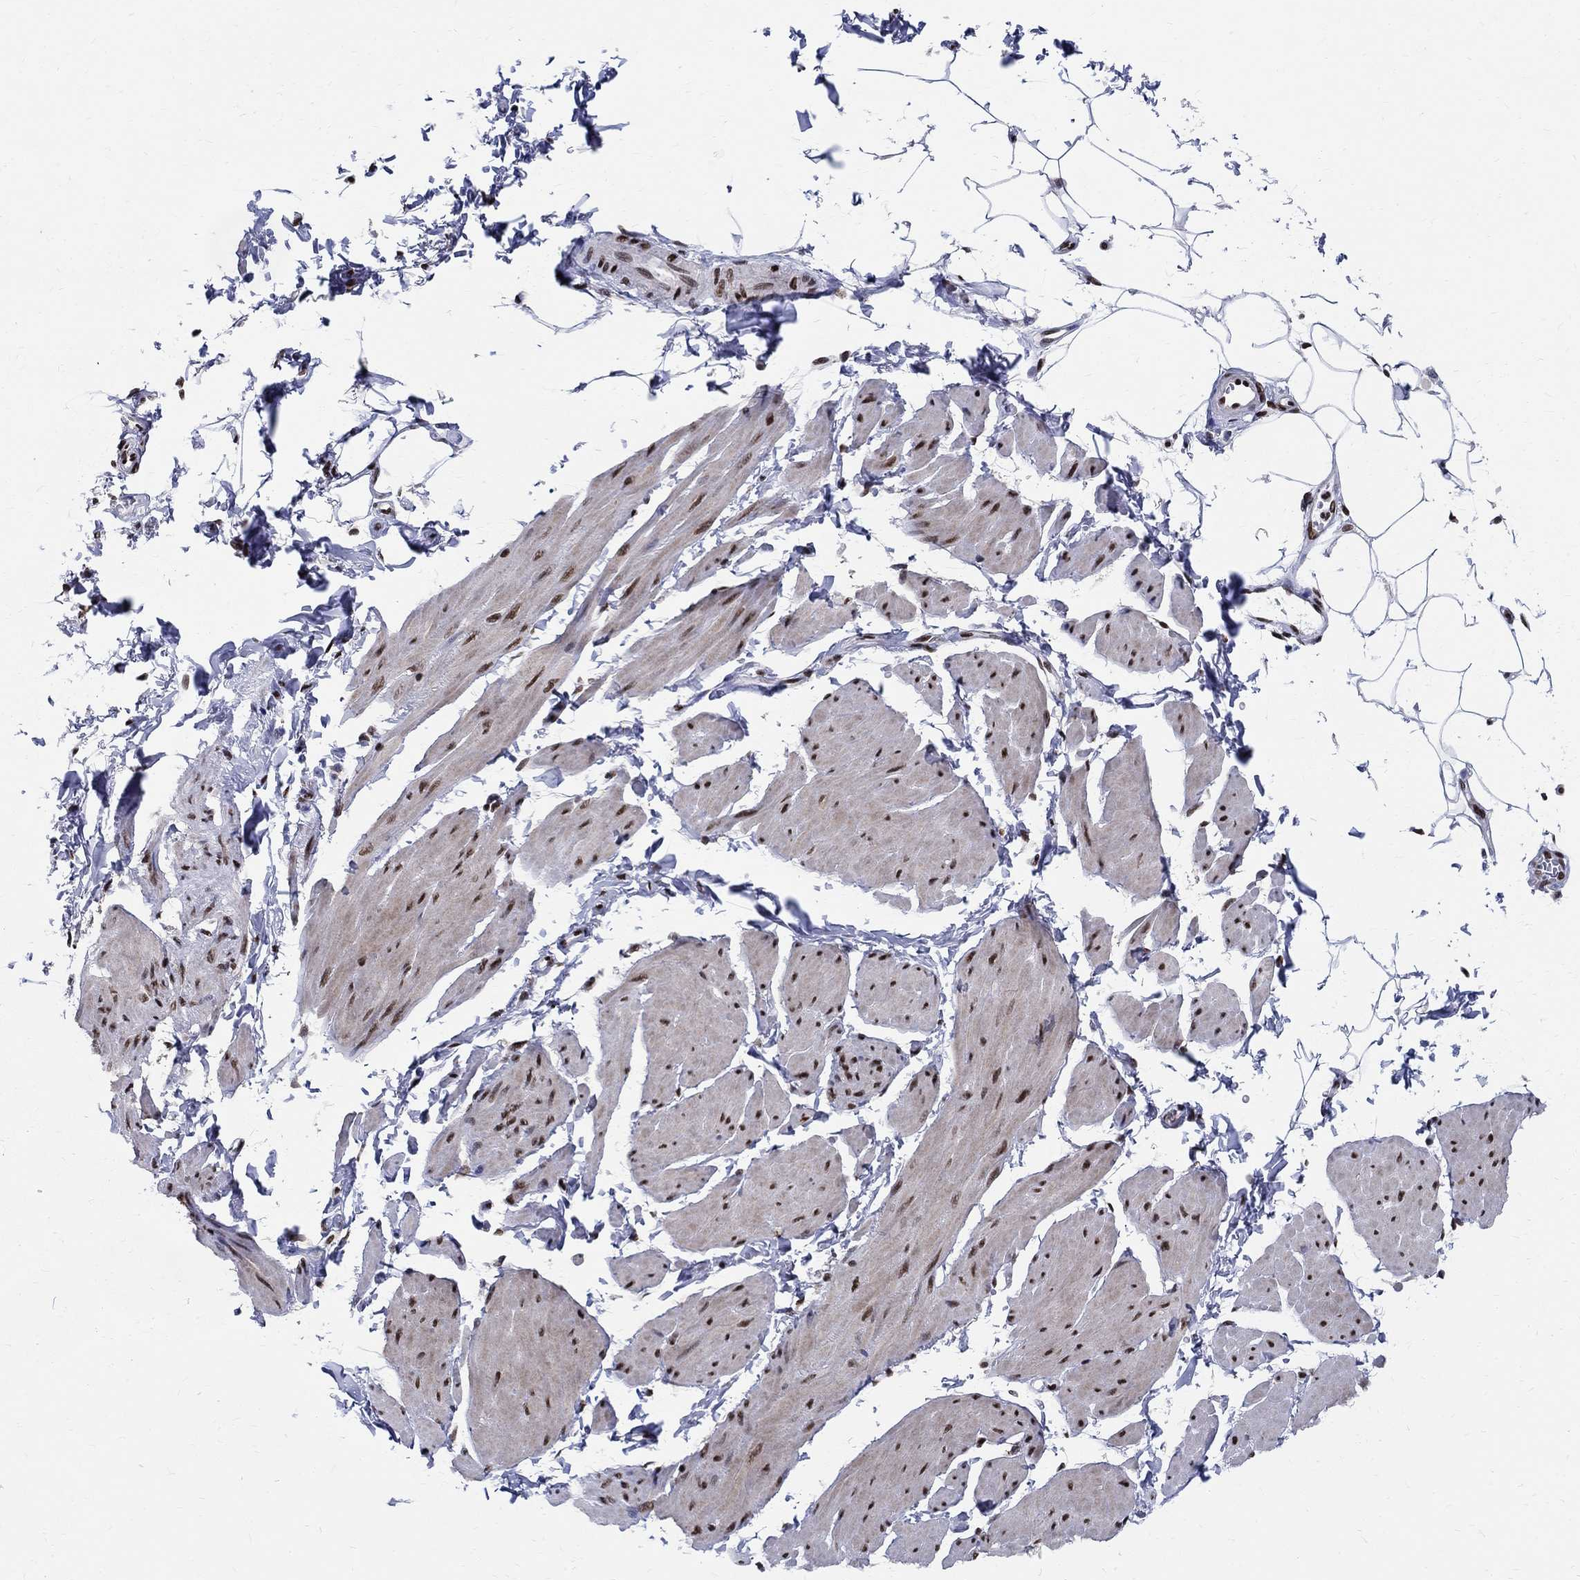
{"staining": {"intensity": "strong", "quantity": ">75%", "location": "nuclear"}, "tissue": "smooth muscle", "cell_type": "Smooth muscle cells", "image_type": "normal", "snomed": [{"axis": "morphology", "description": "Normal tissue, NOS"}, {"axis": "topography", "description": "Adipose tissue"}, {"axis": "topography", "description": "Smooth muscle"}, {"axis": "topography", "description": "Peripheral nerve tissue"}], "caption": "The micrograph exhibits staining of benign smooth muscle, revealing strong nuclear protein expression (brown color) within smooth muscle cells. (DAB (3,3'-diaminobenzidine) IHC with brightfield microscopy, high magnification).", "gene": "FBXO16", "patient": {"sex": "male", "age": 83}}